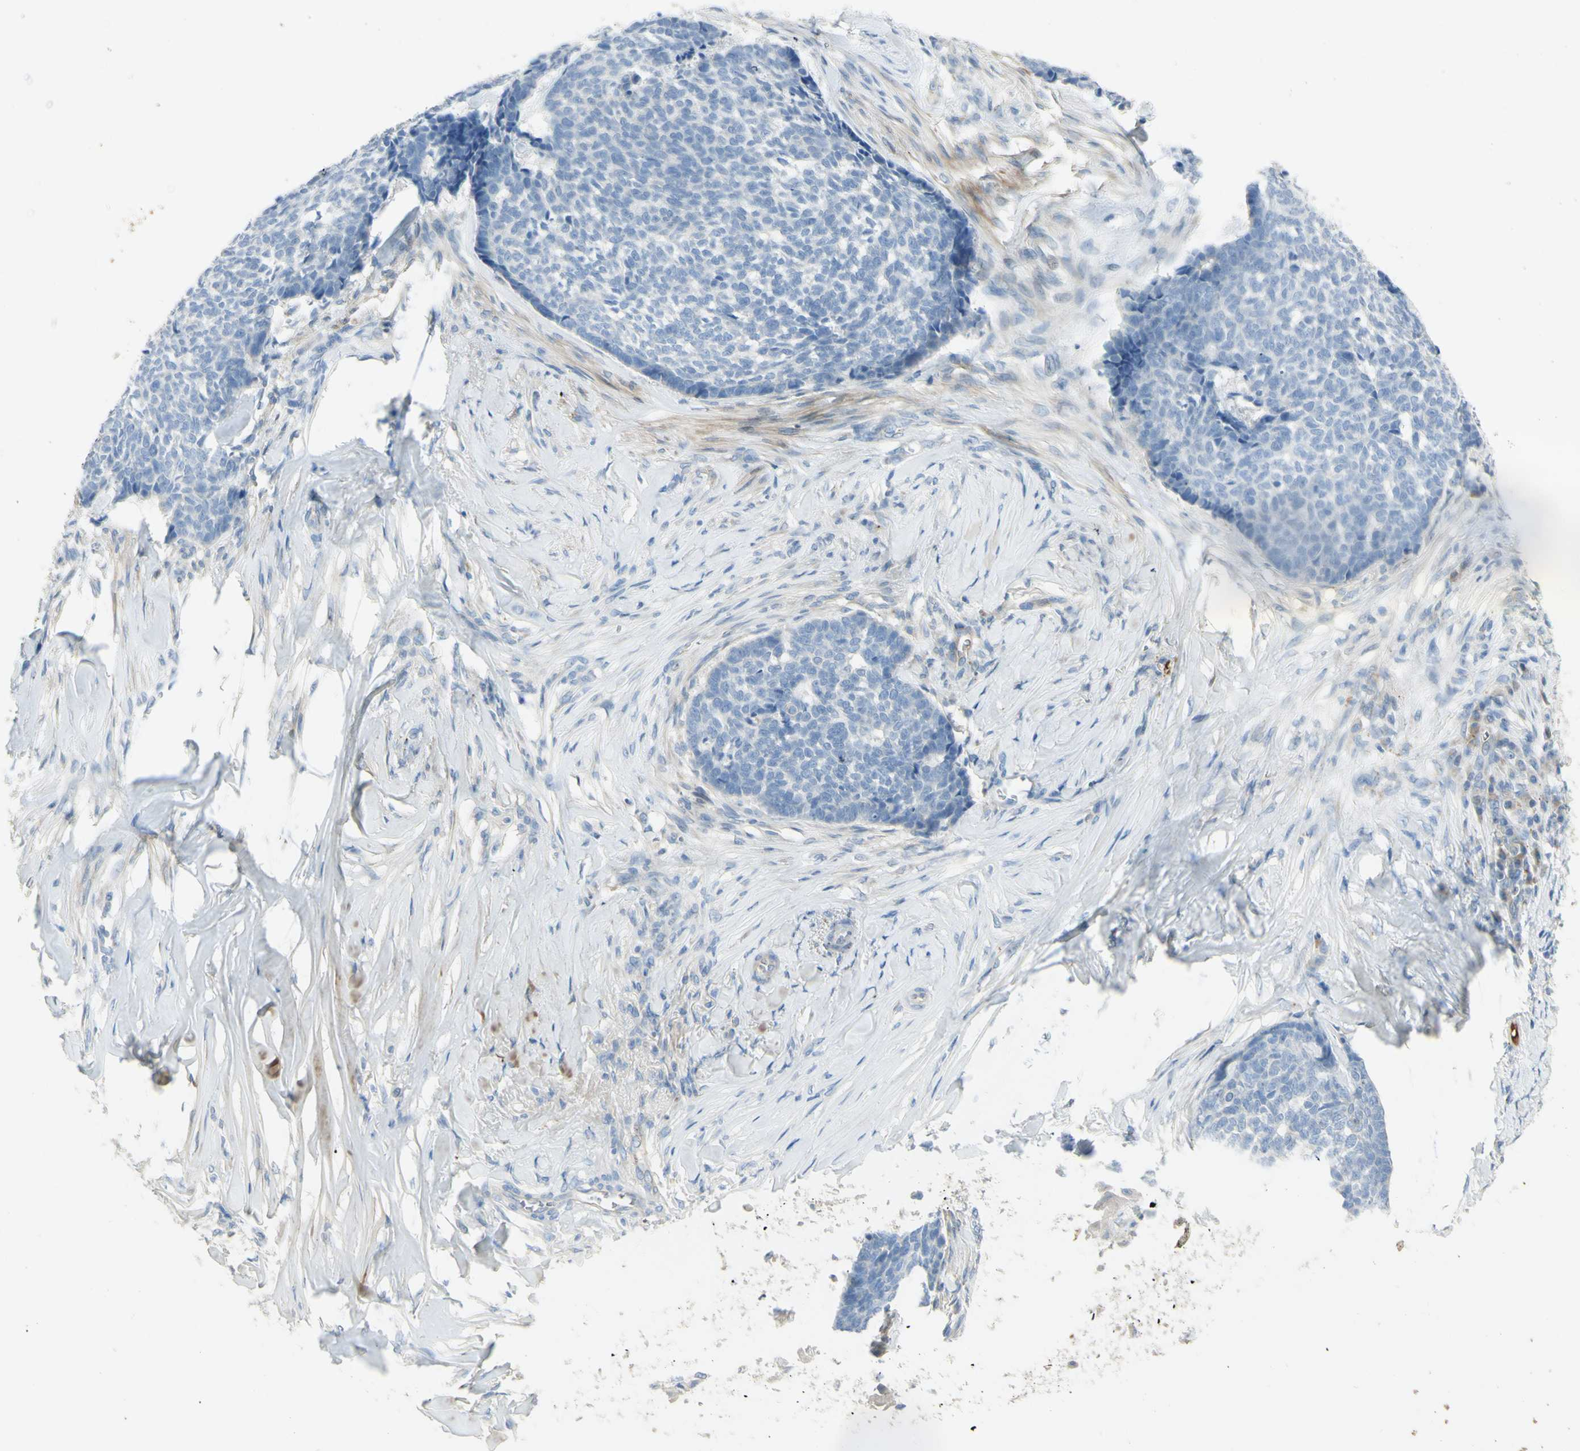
{"staining": {"intensity": "negative", "quantity": "none", "location": "none"}, "tissue": "skin cancer", "cell_type": "Tumor cells", "image_type": "cancer", "snomed": [{"axis": "morphology", "description": "Basal cell carcinoma"}, {"axis": "topography", "description": "Skin"}], "caption": "Basal cell carcinoma (skin) stained for a protein using immunohistochemistry (IHC) shows no positivity tumor cells.", "gene": "GAN", "patient": {"sex": "male", "age": 84}}